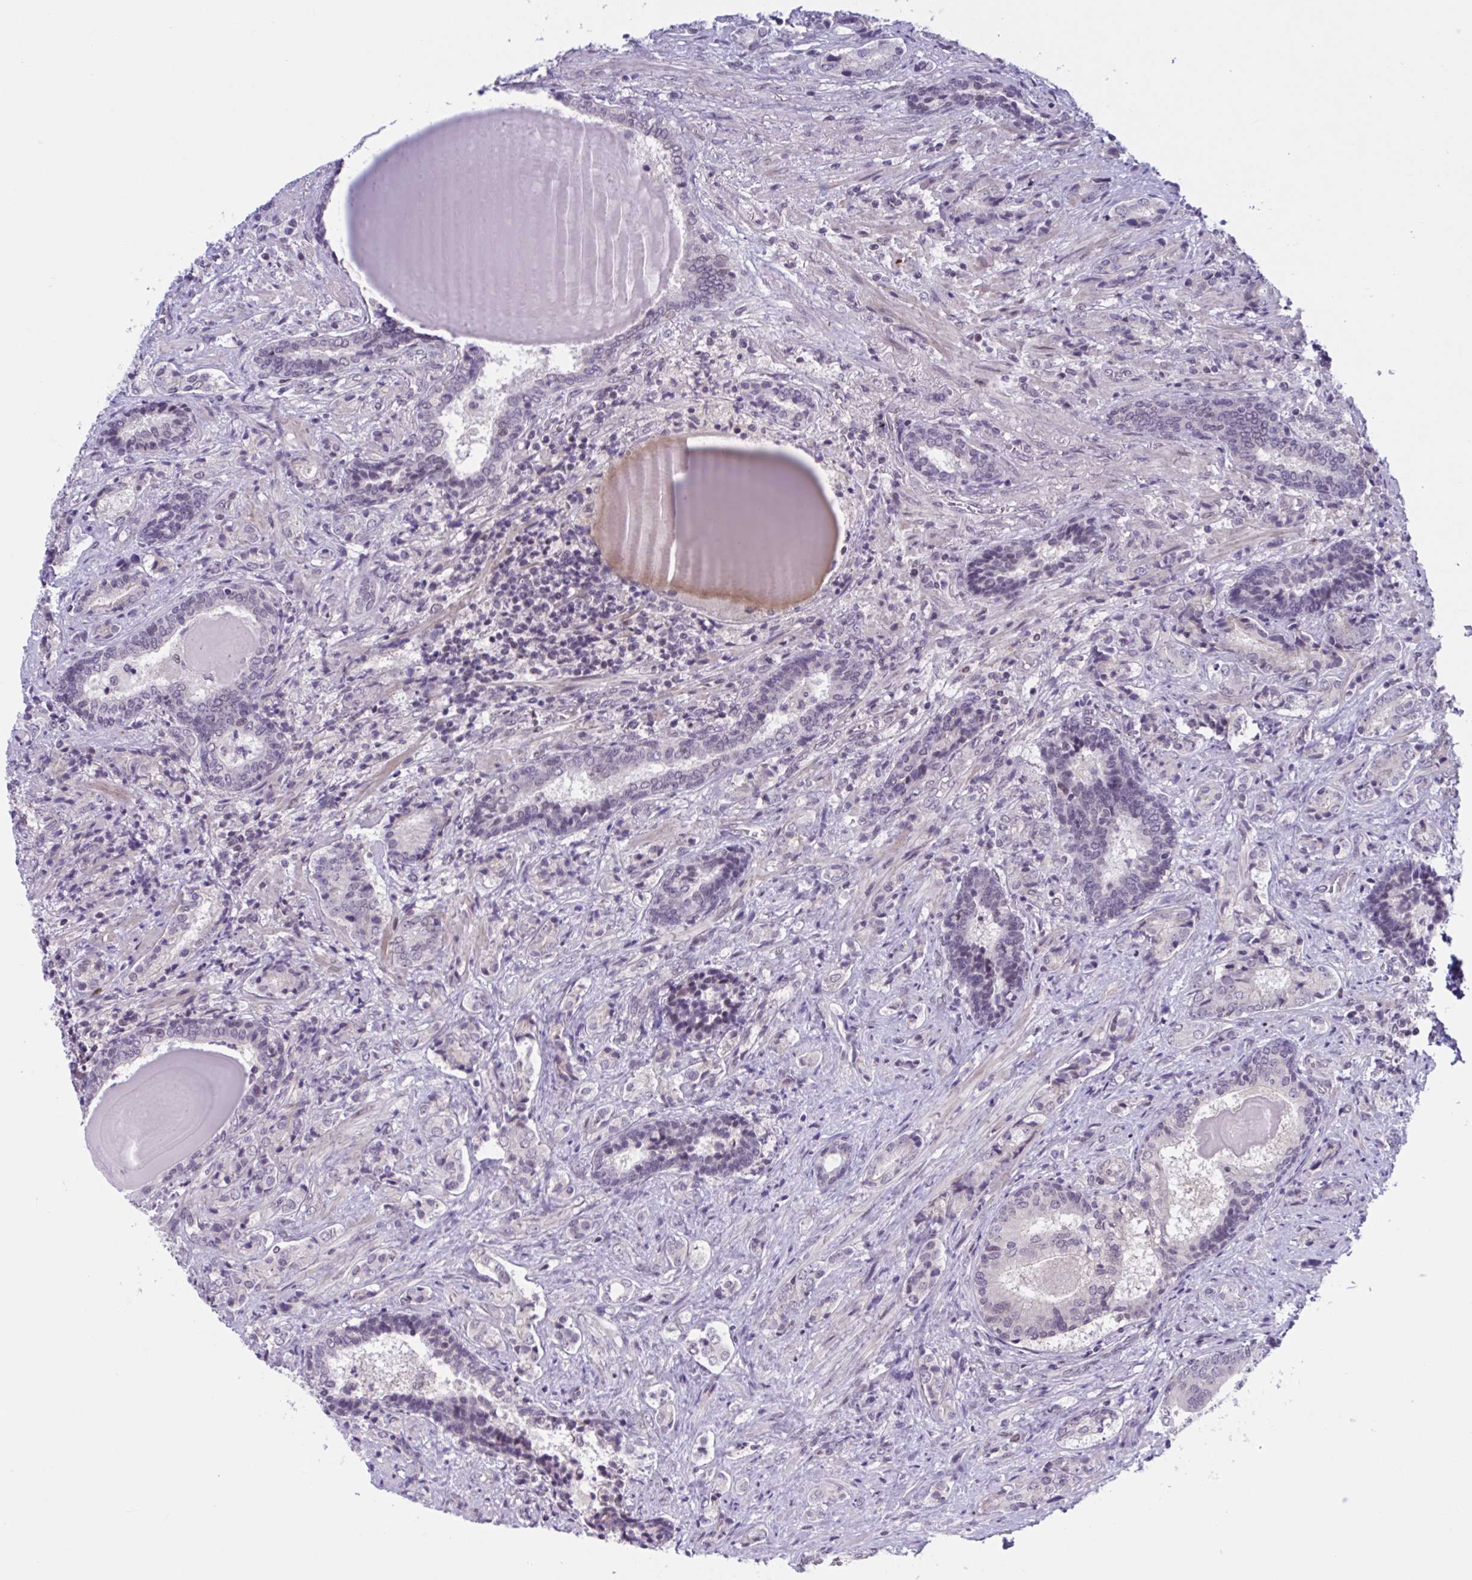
{"staining": {"intensity": "negative", "quantity": "none", "location": "none"}, "tissue": "prostate cancer", "cell_type": "Tumor cells", "image_type": "cancer", "snomed": [{"axis": "morphology", "description": "Adenocarcinoma, High grade"}, {"axis": "topography", "description": "Prostate"}], "caption": "A photomicrograph of prostate cancer stained for a protein reveals no brown staining in tumor cells.", "gene": "TTC7B", "patient": {"sex": "male", "age": 62}}